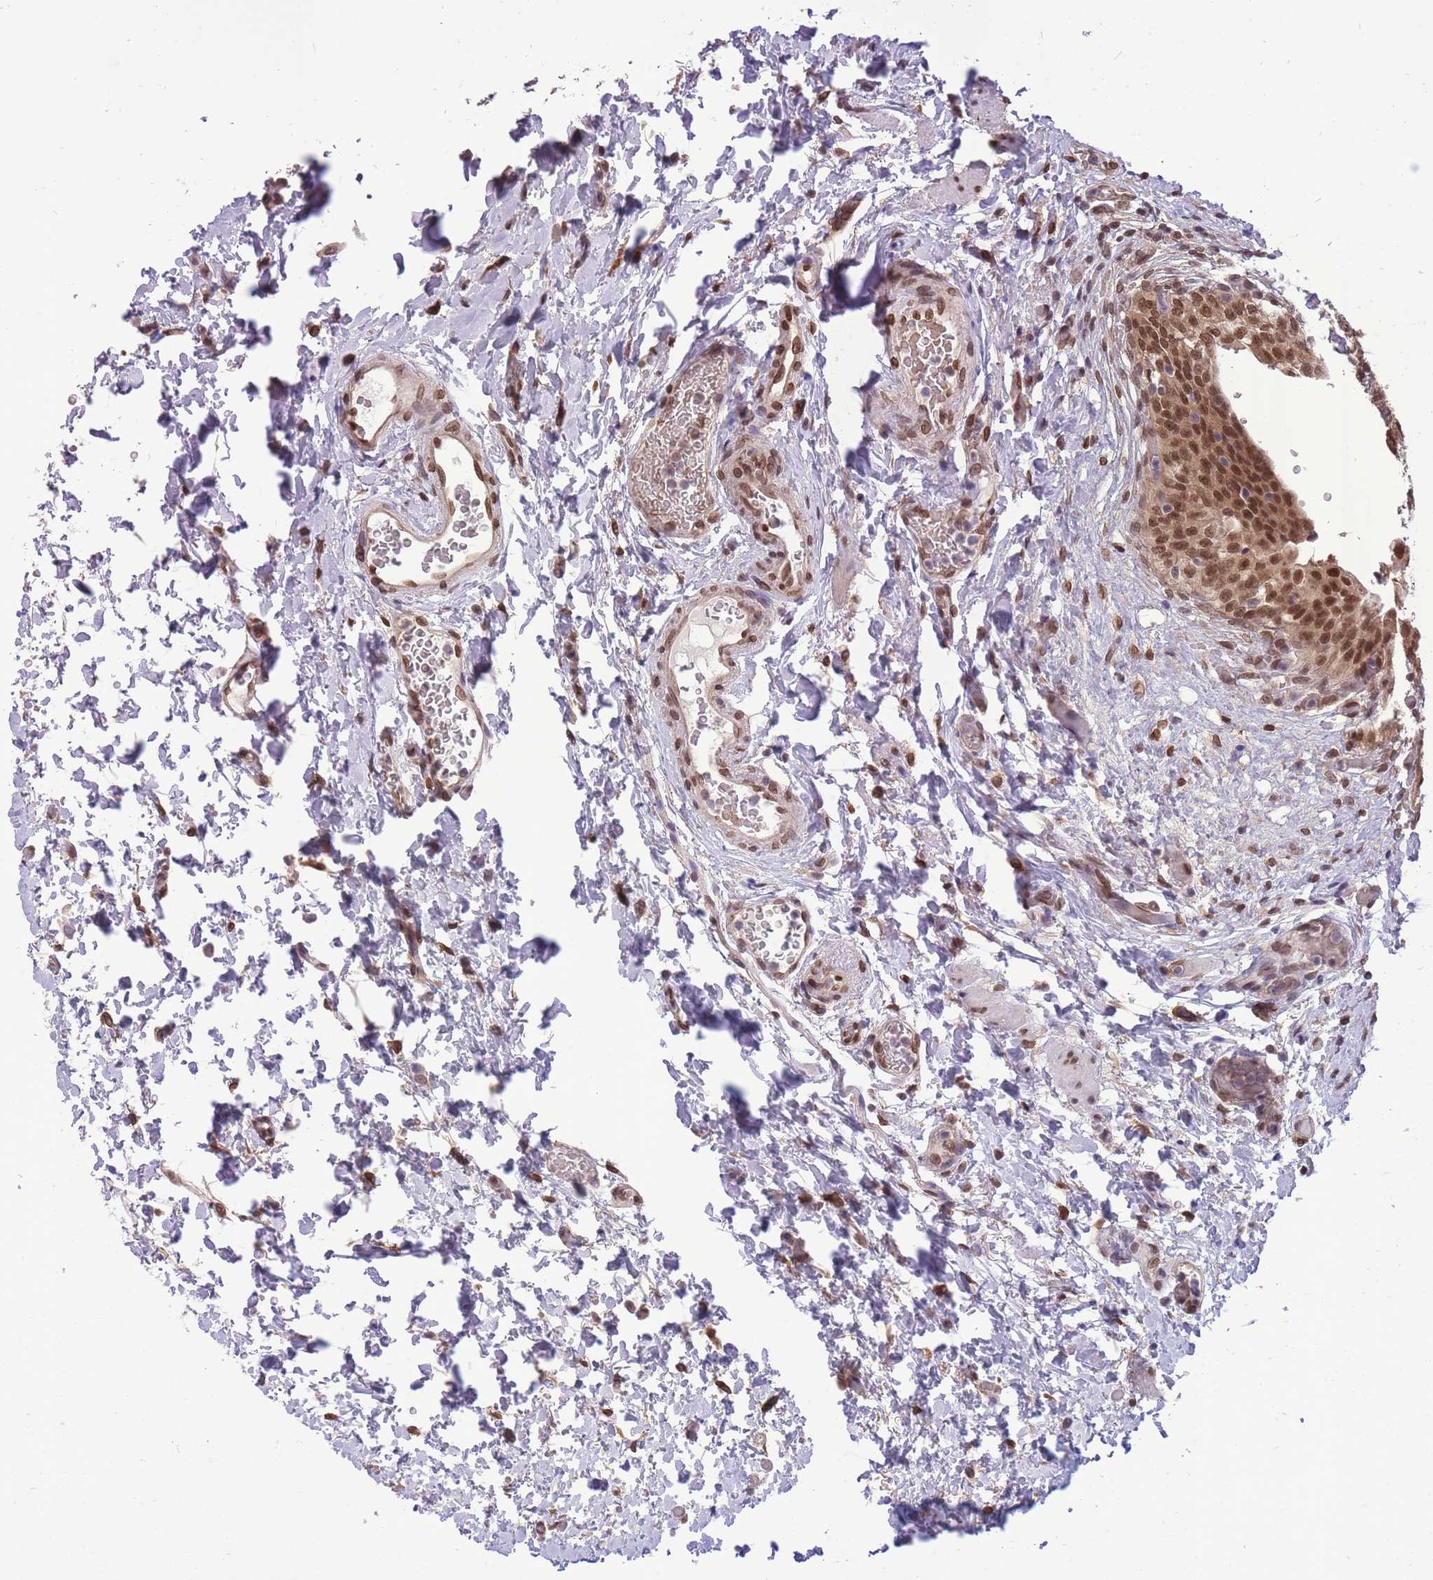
{"staining": {"intensity": "moderate", "quantity": ">75%", "location": "cytoplasmic/membranous,nuclear"}, "tissue": "urinary bladder", "cell_type": "Urothelial cells", "image_type": "normal", "snomed": [{"axis": "morphology", "description": "Normal tissue, NOS"}, {"axis": "topography", "description": "Urinary bladder"}], "caption": "Human urinary bladder stained with a brown dye displays moderate cytoplasmic/membranous,nuclear positive expression in about >75% of urothelial cells.", "gene": "CDIP1", "patient": {"sex": "male", "age": 69}}